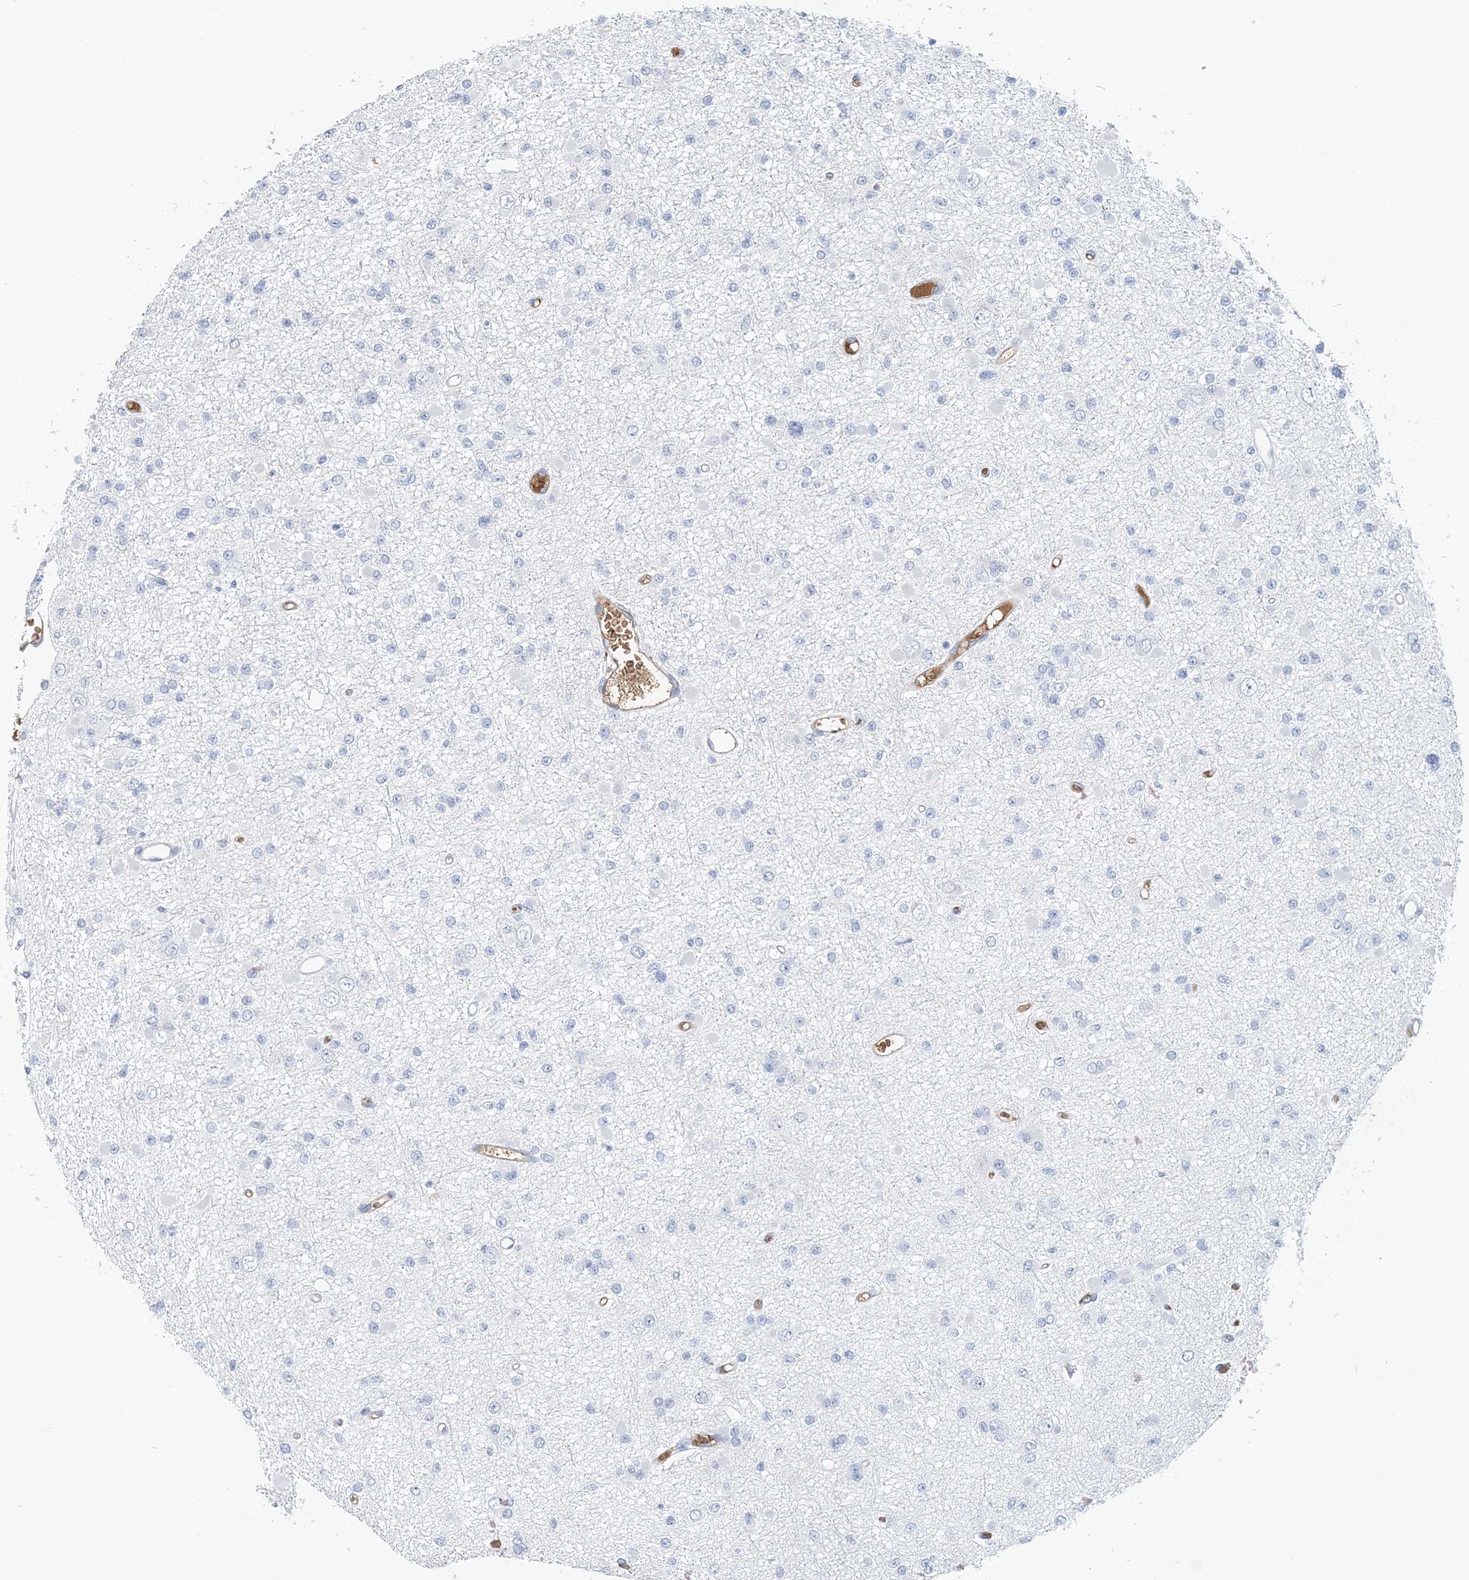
{"staining": {"intensity": "negative", "quantity": "none", "location": "none"}, "tissue": "glioma", "cell_type": "Tumor cells", "image_type": "cancer", "snomed": [{"axis": "morphology", "description": "Glioma, malignant, Low grade"}, {"axis": "topography", "description": "Brain"}], "caption": "The histopathology image exhibits no significant positivity in tumor cells of glioma.", "gene": "HBD", "patient": {"sex": "female", "age": 22}}